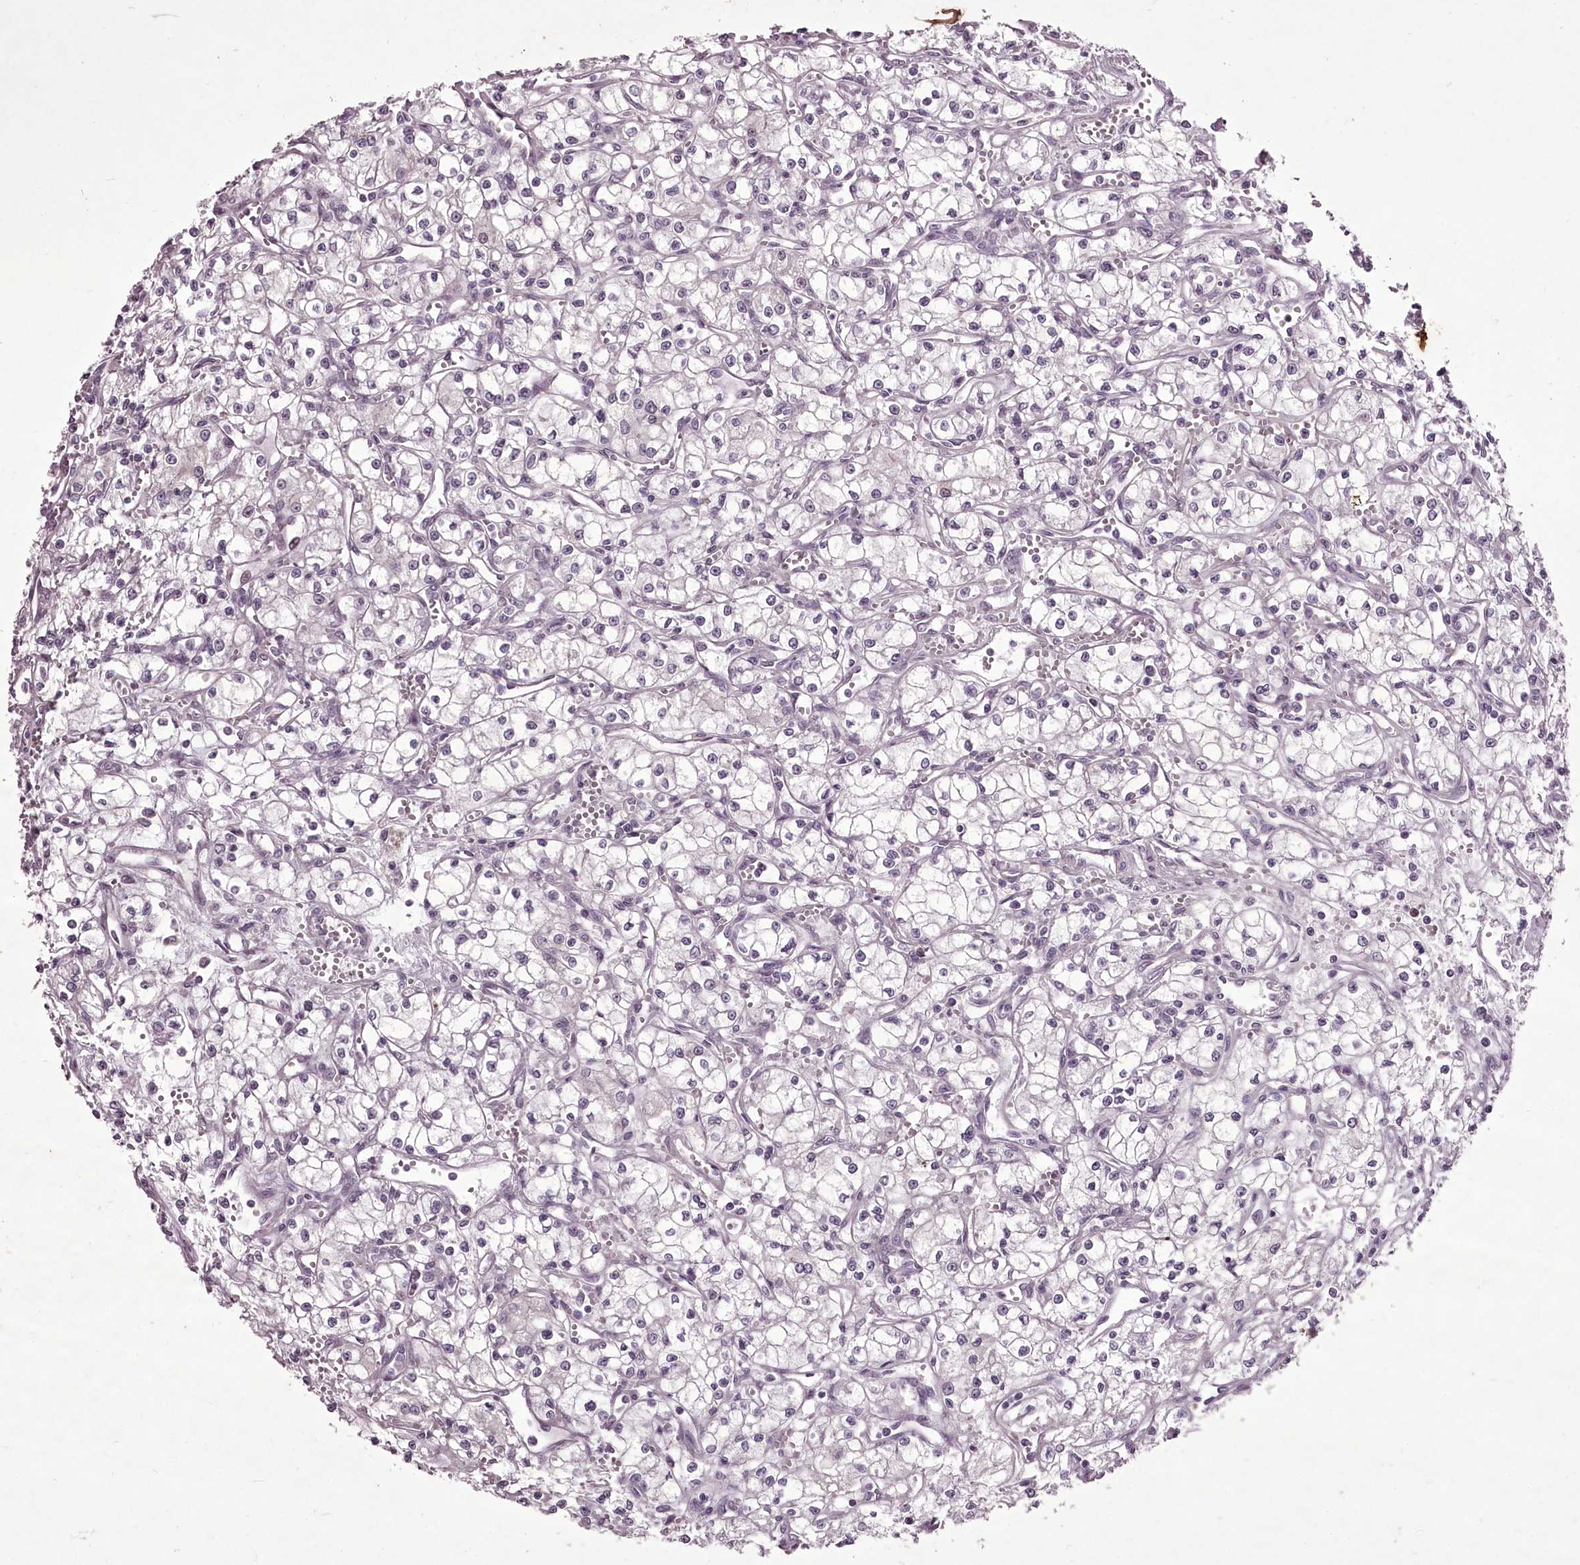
{"staining": {"intensity": "negative", "quantity": "none", "location": "none"}, "tissue": "renal cancer", "cell_type": "Tumor cells", "image_type": "cancer", "snomed": [{"axis": "morphology", "description": "Adenocarcinoma, NOS"}, {"axis": "topography", "description": "Kidney"}], "caption": "Protein analysis of renal cancer (adenocarcinoma) exhibits no significant staining in tumor cells. (DAB (3,3'-diaminobenzidine) immunohistochemistry (IHC) with hematoxylin counter stain).", "gene": "C1orf56", "patient": {"sex": "male", "age": 59}}